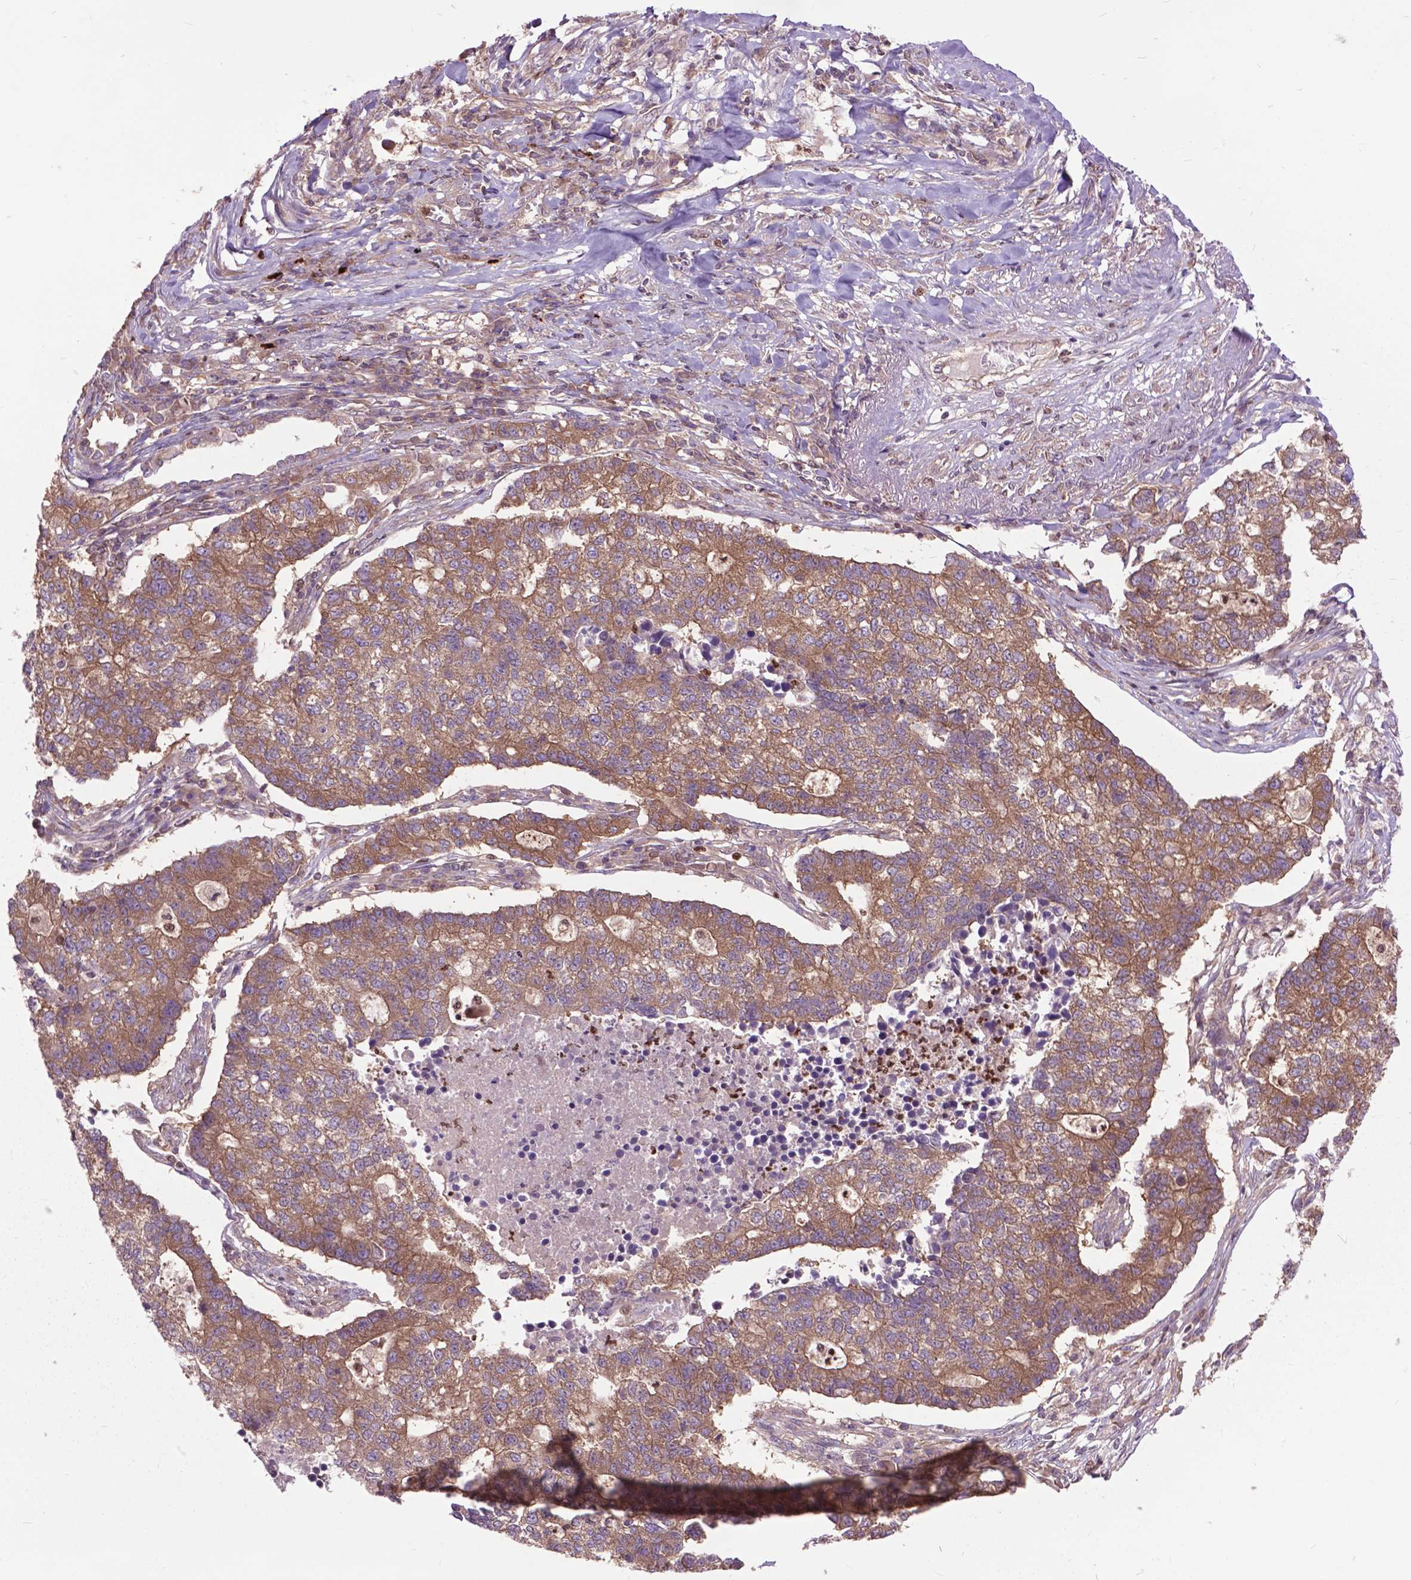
{"staining": {"intensity": "strong", "quantity": ">75%", "location": "cytoplasmic/membranous"}, "tissue": "lung cancer", "cell_type": "Tumor cells", "image_type": "cancer", "snomed": [{"axis": "morphology", "description": "Adenocarcinoma, NOS"}, {"axis": "topography", "description": "Lung"}], "caption": "Immunohistochemistry (IHC) histopathology image of human adenocarcinoma (lung) stained for a protein (brown), which displays high levels of strong cytoplasmic/membranous expression in approximately >75% of tumor cells.", "gene": "ARAF", "patient": {"sex": "male", "age": 57}}